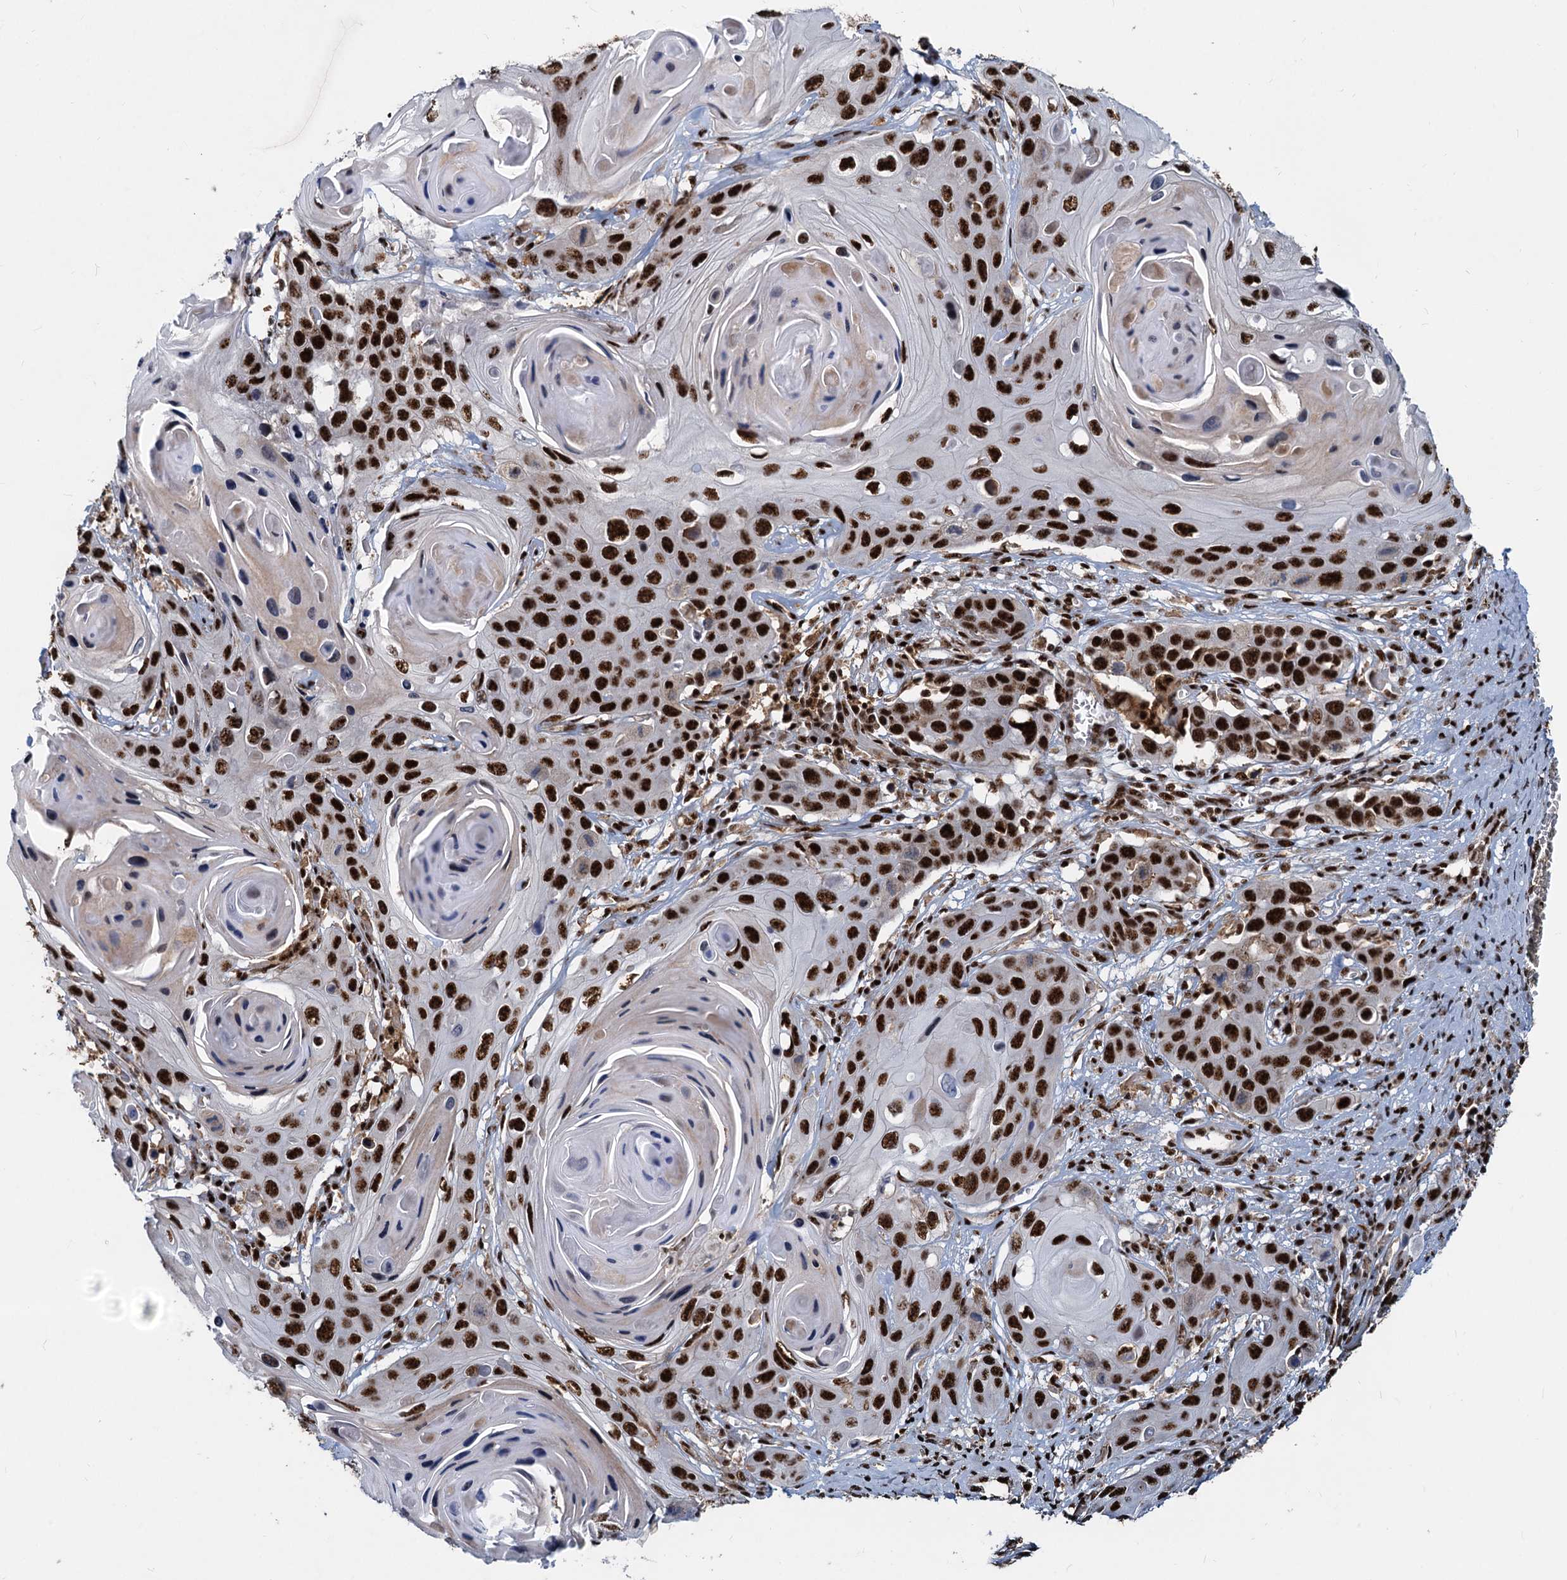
{"staining": {"intensity": "strong", "quantity": ">75%", "location": "nuclear"}, "tissue": "skin cancer", "cell_type": "Tumor cells", "image_type": "cancer", "snomed": [{"axis": "morphology", "description": "Squamous cell carcinoma, NOS"}, {"axis": "topography", "description": "Skin"}], "caption": "Protein staining of squamous cell carcinoma (skin) tissue demonstrates strong nuclear staining in about >75% of tumor cells.", "gene": "RBM26", "patient": {"sex": "male", "age": 55}}